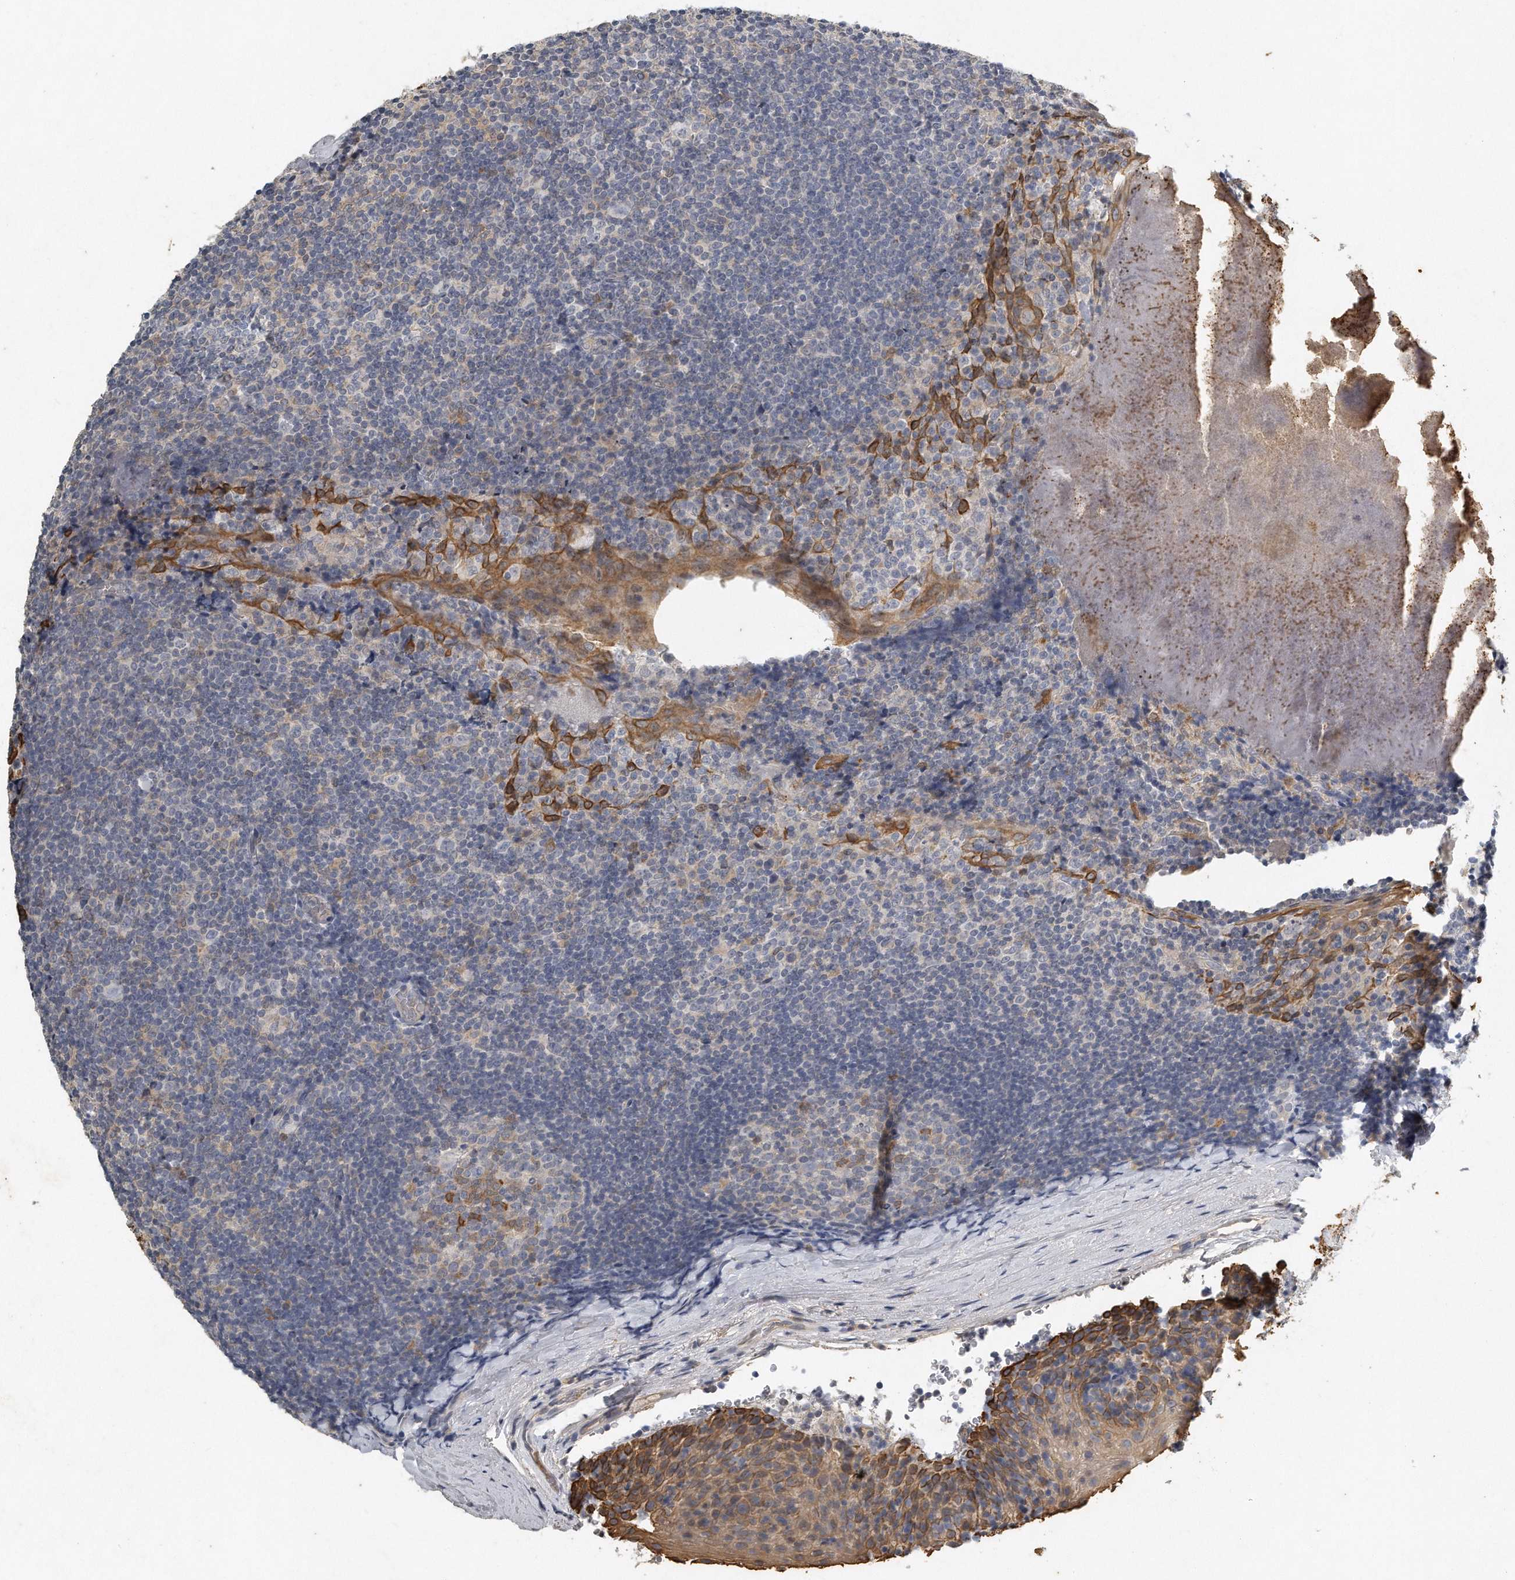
{"staining": {"intensity": "moderate", "quantity": "<25%", "location": "cytoplasmic/membranous"}, "tissue": "tonsil", "cell_type": "Germinal center cells", "image_type": "normal", "snomed": [{"axis": "morphology", "description": "Normal tissue, NOS"}, {"axis": "topography", "description": "Tonsil"}], "caption": "Tonsil stained for a protein displays moderate cytoplasmic/membranous positivity in germinal center cells. The staining is performed using DAB brown chromogen to label protein expression. The nuclei are counter-stained blue using hematoxylin.", "gene": "CAMK1", "patient": {"sex": "male", "age": 37}}